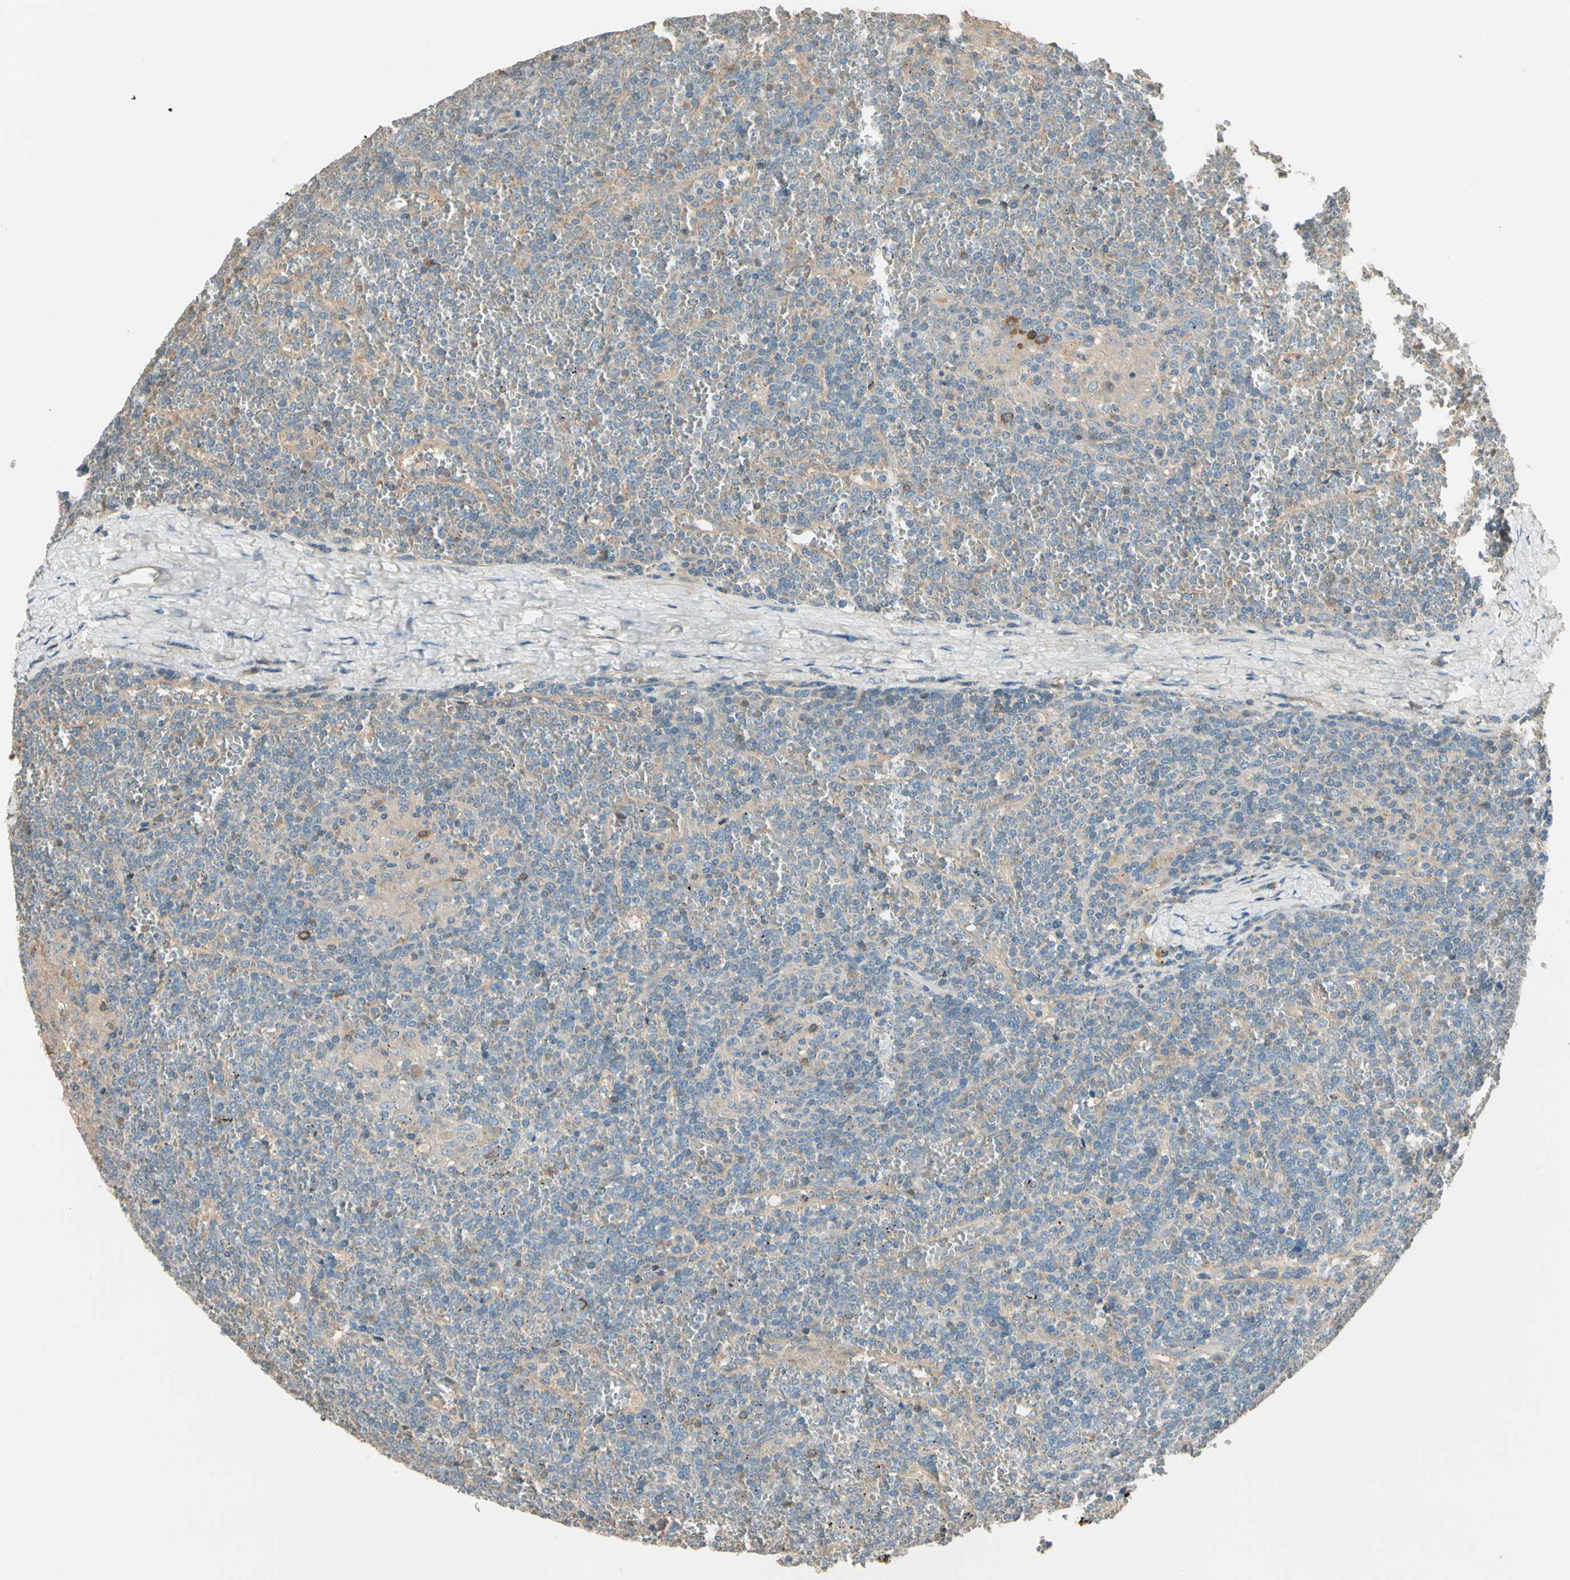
{"staining": {"intensity": "weak", "quantity": ">75%", "location": "cytoplasmic/membranous"}, "tissue": "lymphoma", "cell_type": "Tumor cells", "image_type": "cancer", "snomed": [{"axis": "morphology", "description": "Malignant lymphoma, non-Hodgkin's type, Low grade"}, {"axis": "topography", "description": "Spleen"}], "caption": "IHC (DAB) staining of human low-grade malignant lymphoma, non-Hodgkin's type demonstrates weak cytoplasmic/membranous protein expression in approximately >75% of tumor cells.", "gene": "TNFRSF21", "patient": {"sex": "female", "age": 19}}